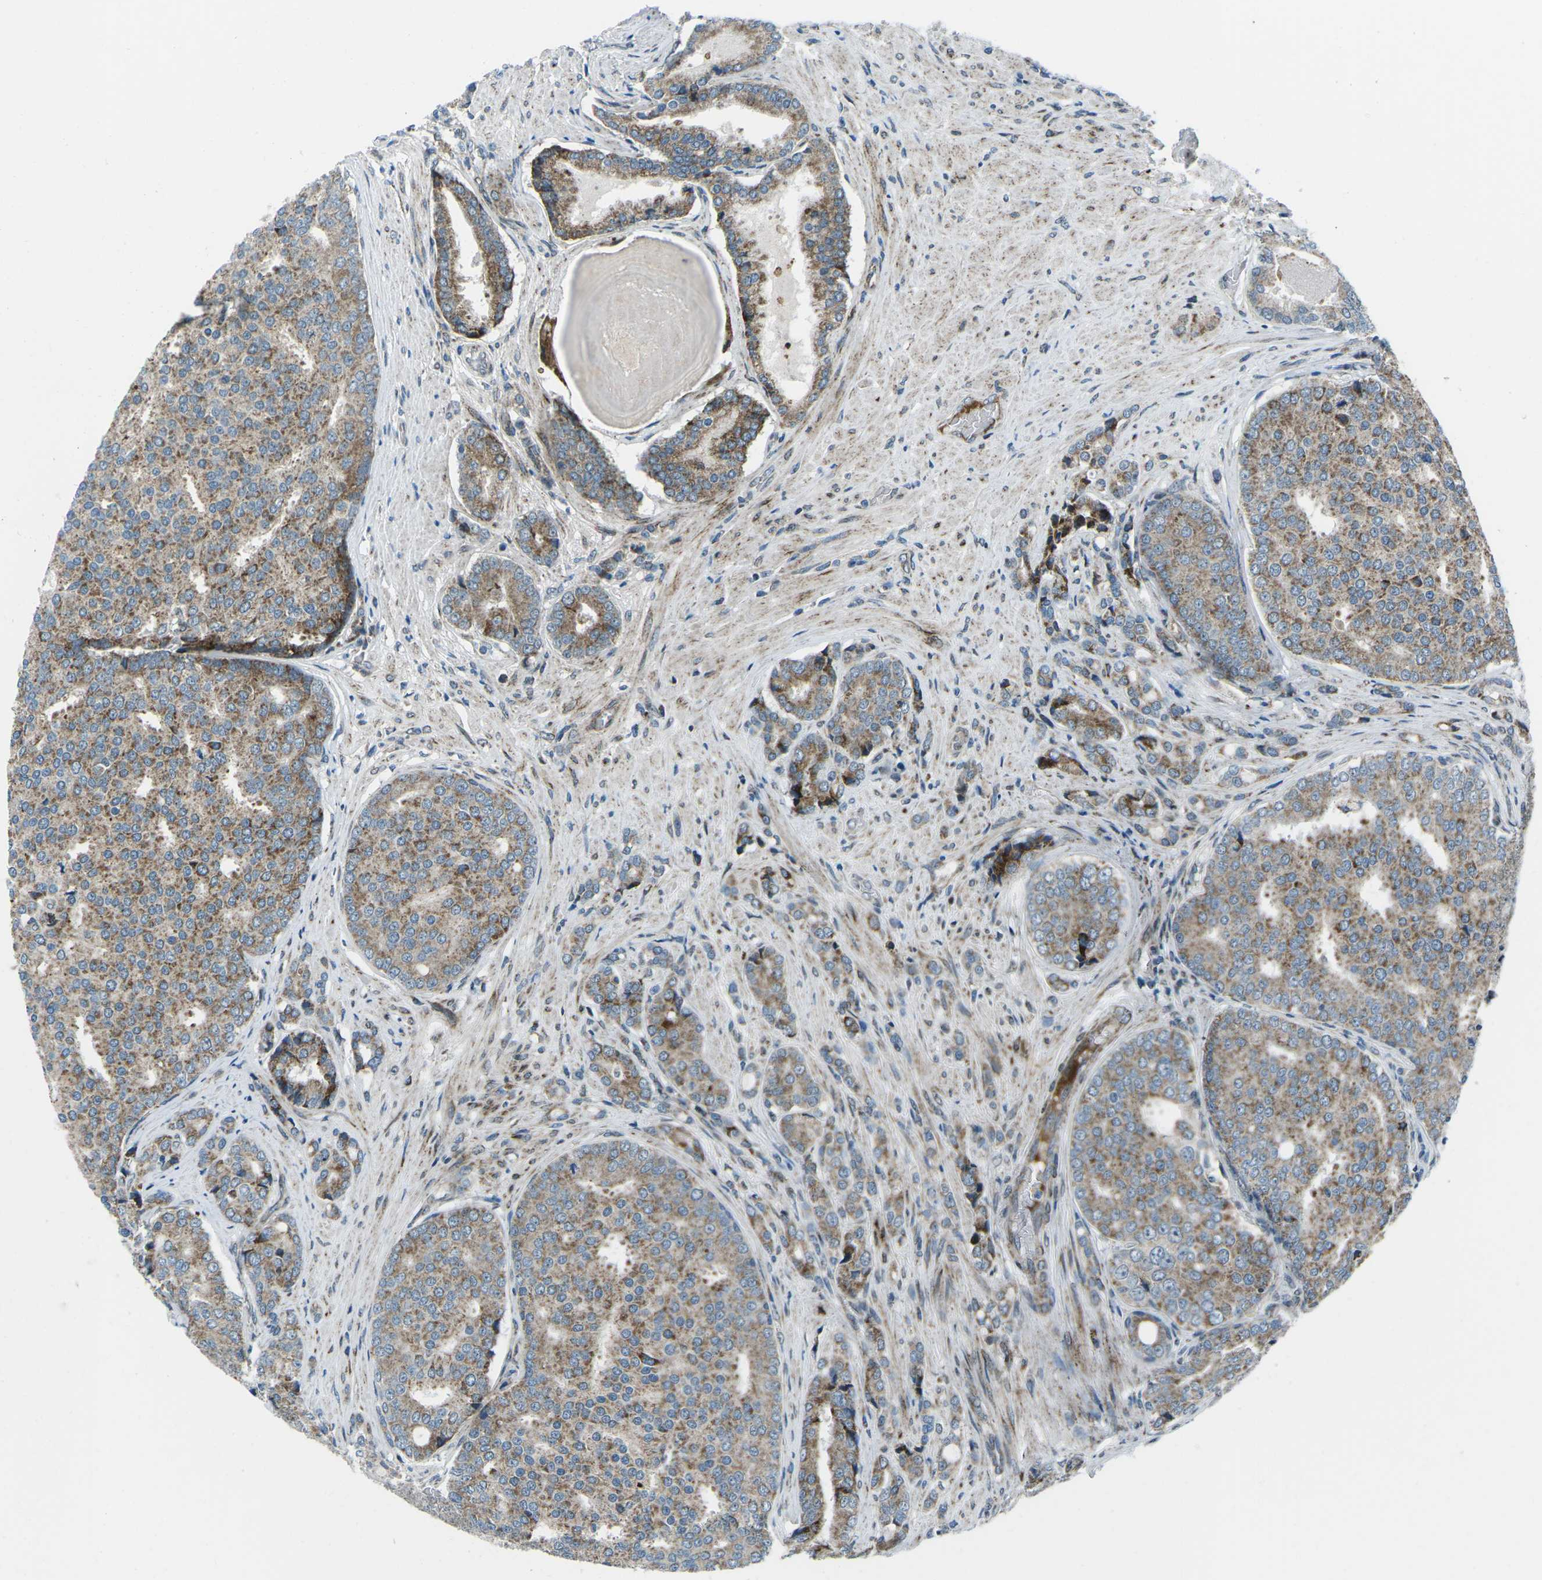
{"staining": {"intensity": "moderate", "quantity": ">75%", "location": "cytoplasmic/membranous"}, "tissue": "prostate cancer", "cell_type": "Tumor cells", "image_type": "cancer", "snomed": [{"axis": "morphology", "description": "Adenocarcinoma, High grade"}, {"axis": "topography", "description": "Prostate"}], "caption": "This photomicrograph demonstrates immunohistochemistry staining of human prostate cancer, with medium moderate cytoplasmic/membranous expression in about >75% of tumor cells.", "gene": "RFESD", "patient": {"sex": "male", "age": 50}}